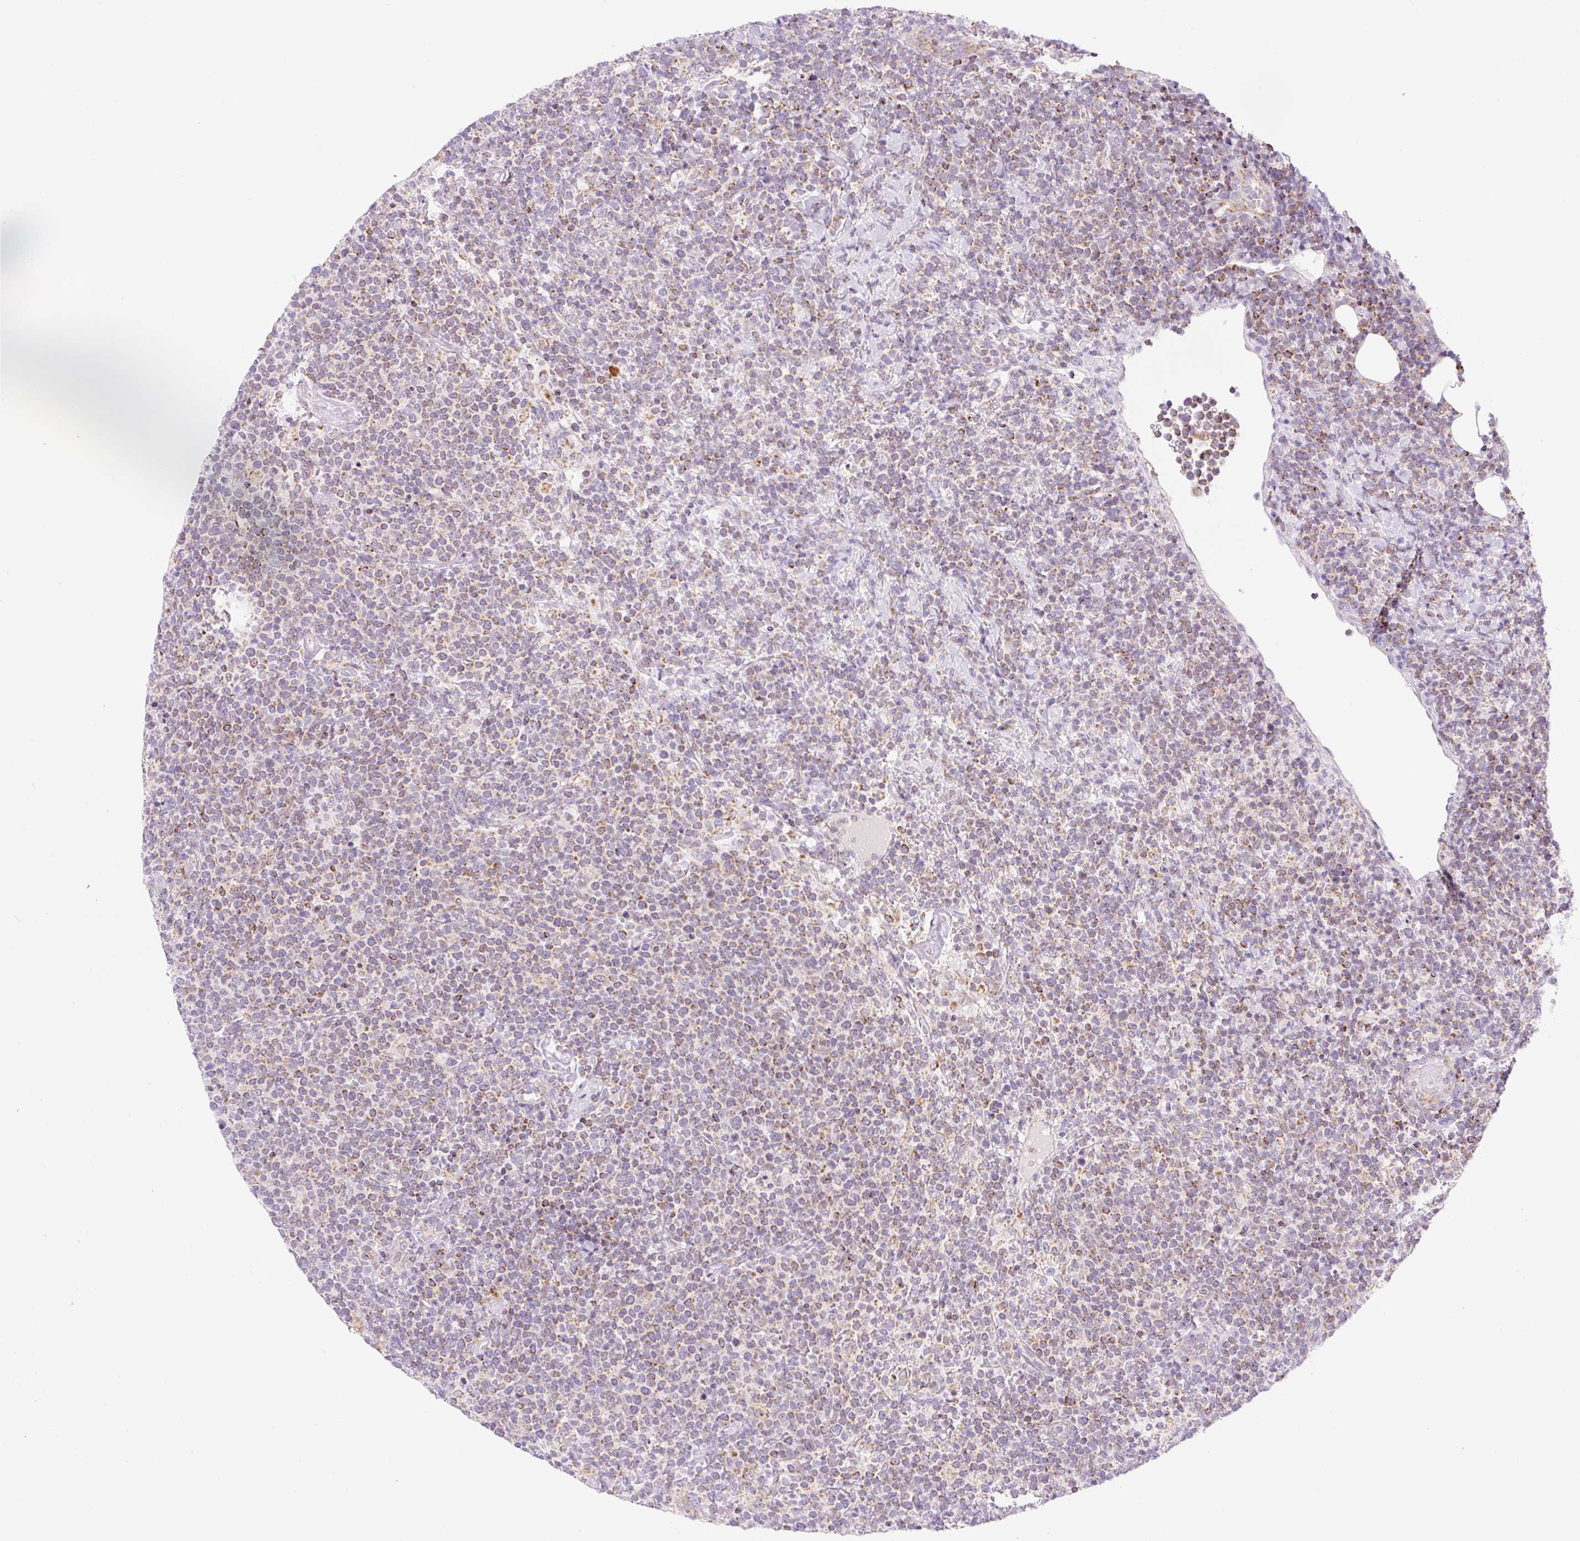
{"staining": {"intensity": "weak", "quantity": "25%-75%", "location": "cytoplasmic/membranous"}, "tissue": "lymphoma", "cell_type": "Tumor cells", "image_type": "cancer", "snomed": [{"axis": "morphology", "description": "Malignant lymphoma, non-Hodgkin's type, High grade"}, {"axis": "topography", "description": "Lymph node"}], "caption": "Brown immunohistochemical staining in high-grade malignant lymphoma, non-Hodgkin's type reveals weak cytoplasmic/membranous staining in about 25%-75% of tumor cells. Using DAB (3,3'-diaminobenzidine) (brown) and hematoxylin (blue) stains, captured at high magnification using brightfield microscopy.", "gene": "FOCAD", "patient": {"sex": "male", "age": 61}}